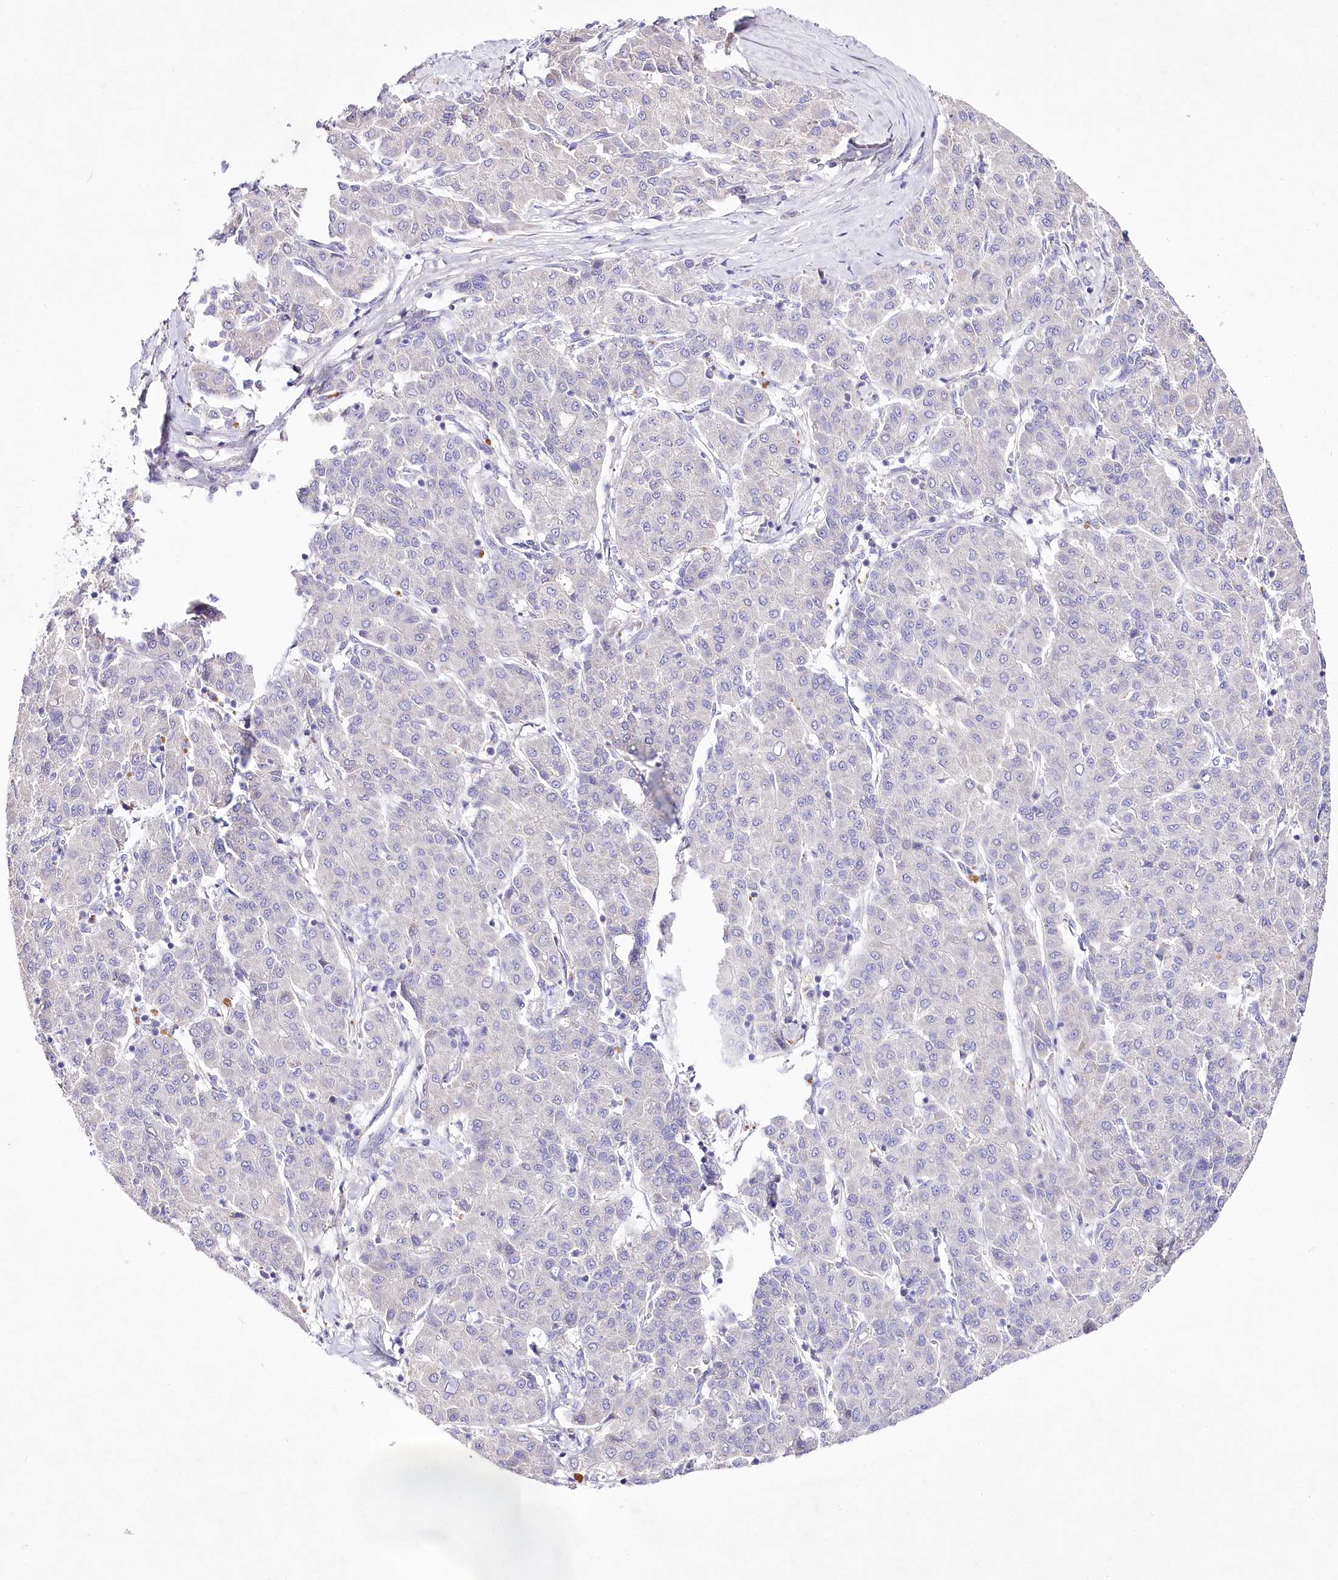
{"staining": {"intensity": "negative", "quantity": "none", "location": "none"}, "tissue": "liver cancer", "cell_type": "Tumor cells", "image_type": "cancer", "snomed": [{"axis": "morphology", "description": "Carcinoma, Hepatocellular, NOS"}, {"axis": "topography", "description": "Liver"}], "caption": "The photomicrograph shows no significant staining in tumor cells of liver cancer (hepatocellular carcinoma). The staining is performed using DAB (3,3'-diaminobenzidine) brown chromogen with nuclei counter-stained in using hematoxylin.", "gene": "LRRC14B", "patient": {"sex": "male", "age": 65}}